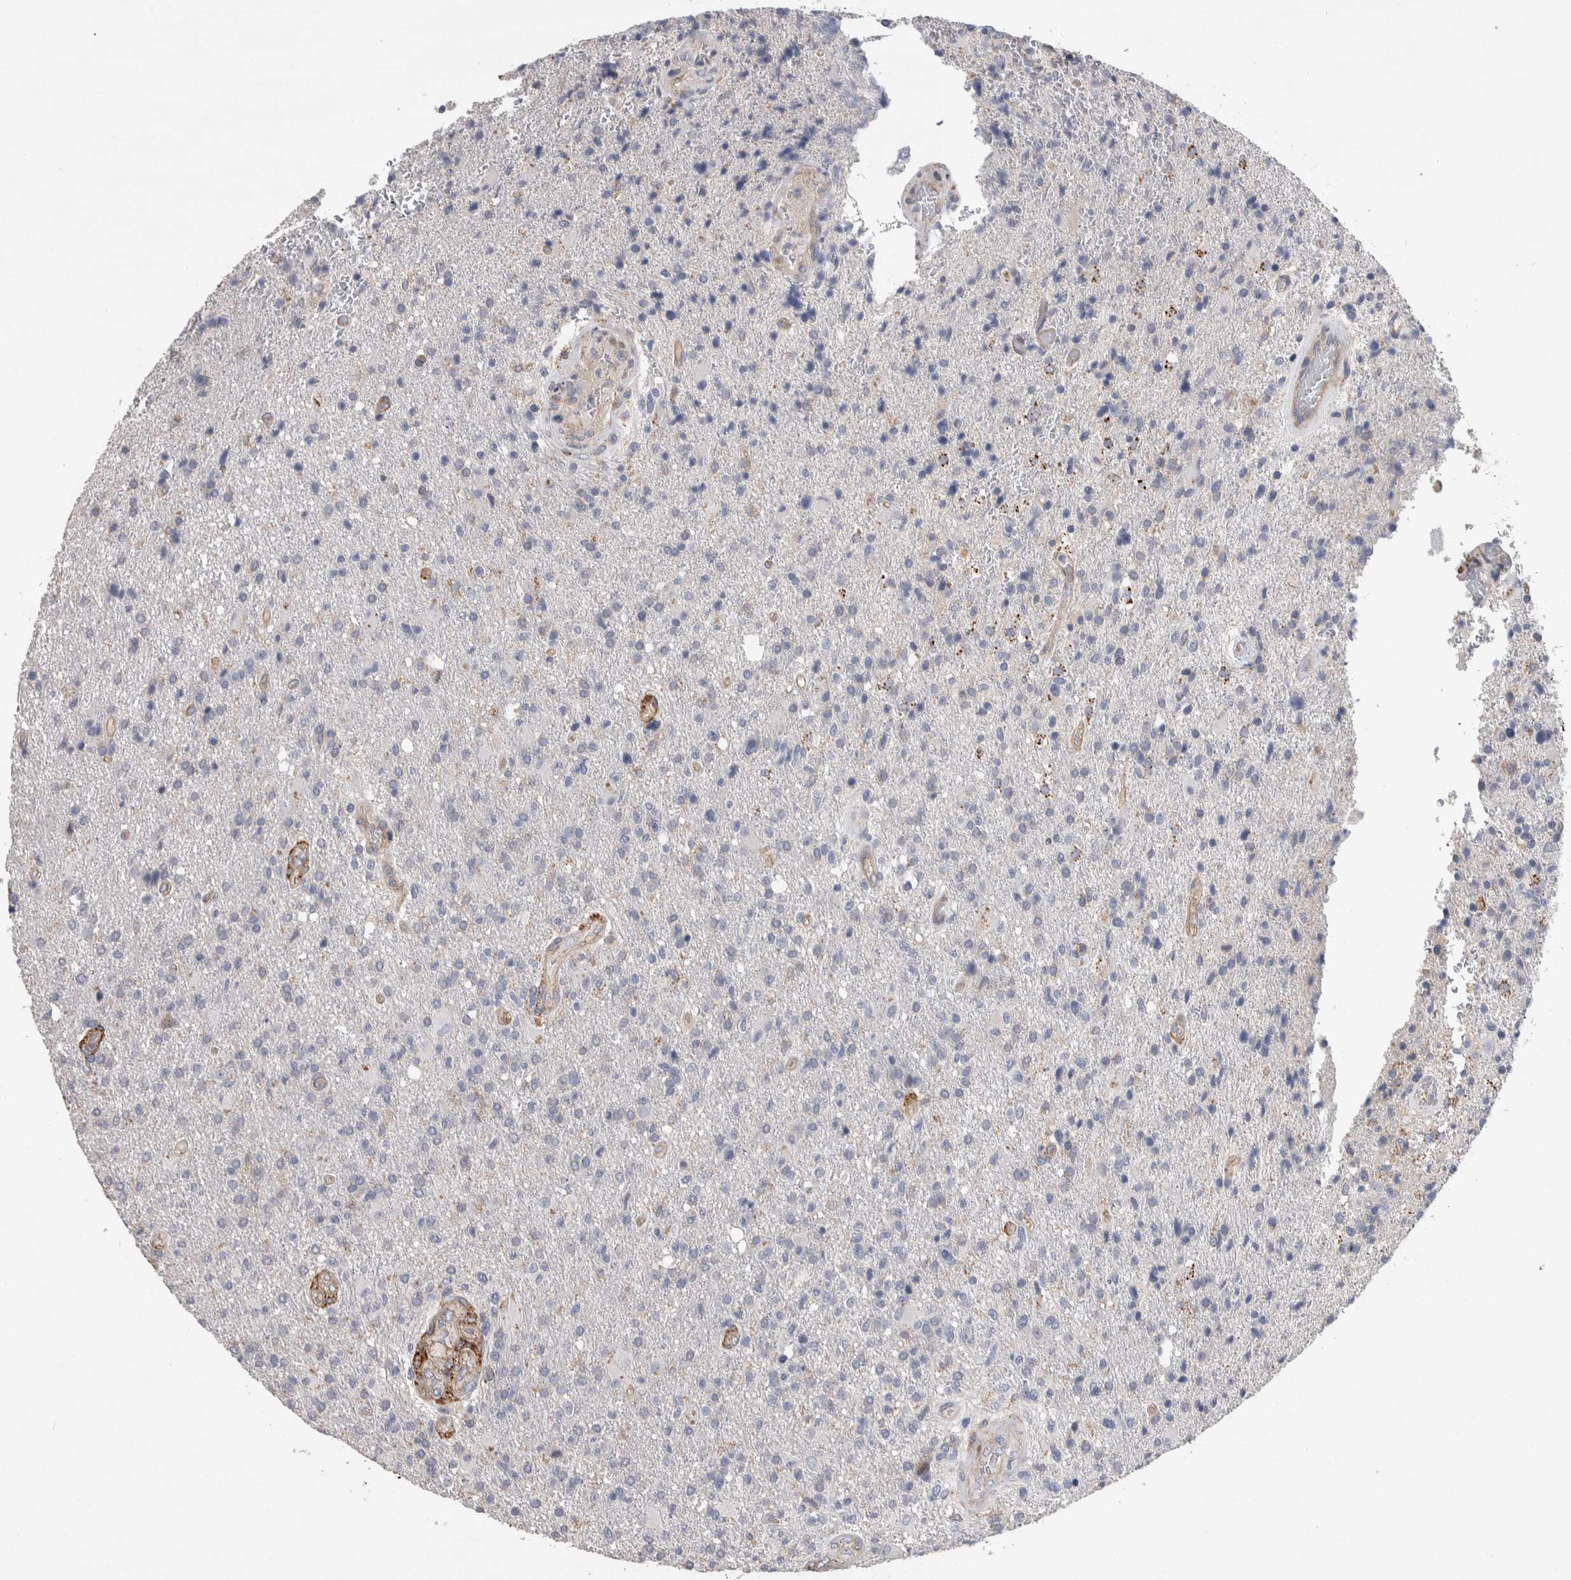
{"staining": {"intensity": "negative", "quantity": "none", "location": "none"}, "tissue": "glioma", "cell_type": "Tumor cells", "image_type": "cancer", "snomed": [{"axis": "morphology", "description": "Glioma, malignant, High grade"}, {"axis": "topography", "description": "Brain"}], "caption": "Human glioma stained for a protein using immunohistochemistry (IHC) exhibits no positivity in tumor cells.", "gene": "GCNA", "patient": {"sex": "male", "age": 72}}